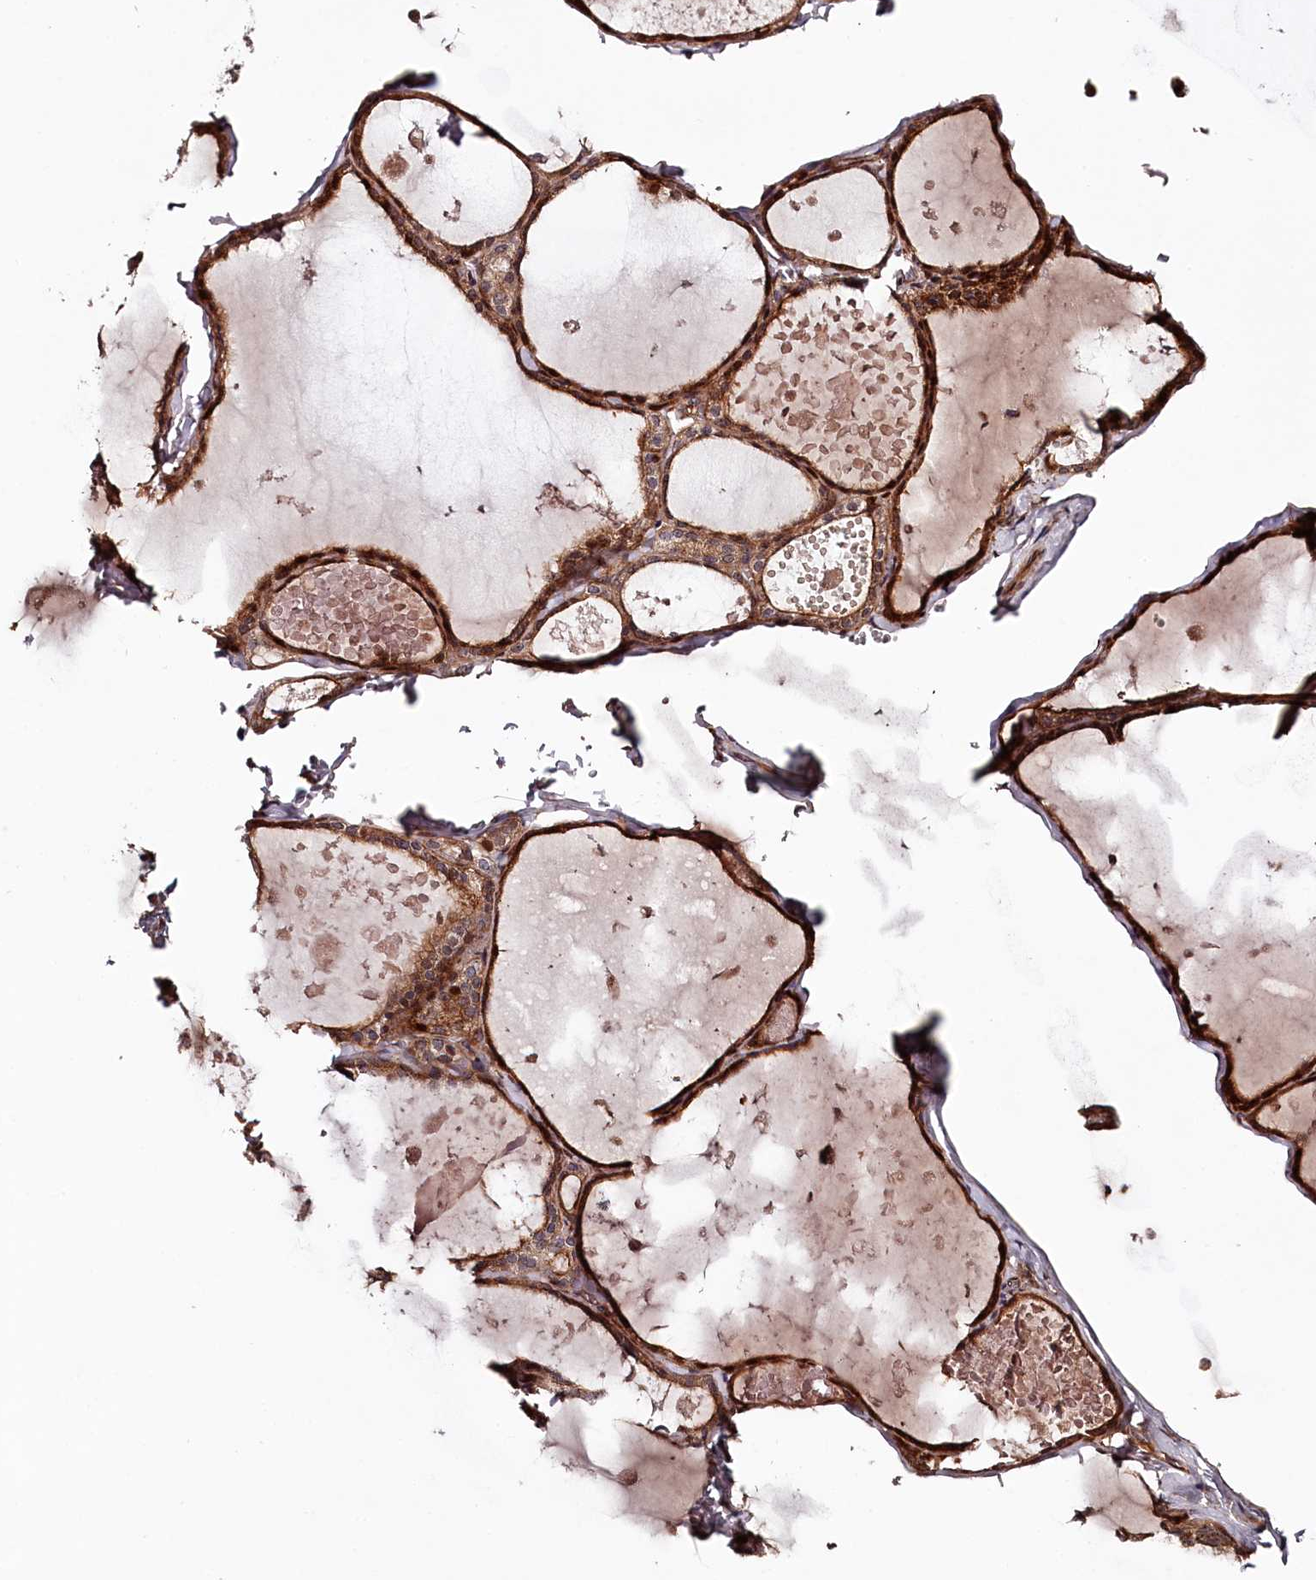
{"staining": {"intensity": "strong", "quantity": ">75%", "location": "cytoplasmic/membranous"}, "tissue": "thyroid gland", "cell_type": "Glandular cells", "image_type": "normal", "snomed": [{"axis": "morphology", "description": "Normal tissue, NOS"}, {"axis": "topography", "description": "Thyroid gland"}], "caption": "DAB (3,3'-diaminobenzidine) immunohistochemical staining of normal thyroid gland reveals strong cytoplasmic/membranous protein staining in approximately >75% of glandular cells. Nuclei are stained in blue.", "gene": "KIF14", "patient": {"sex": "male", "age": 56}}